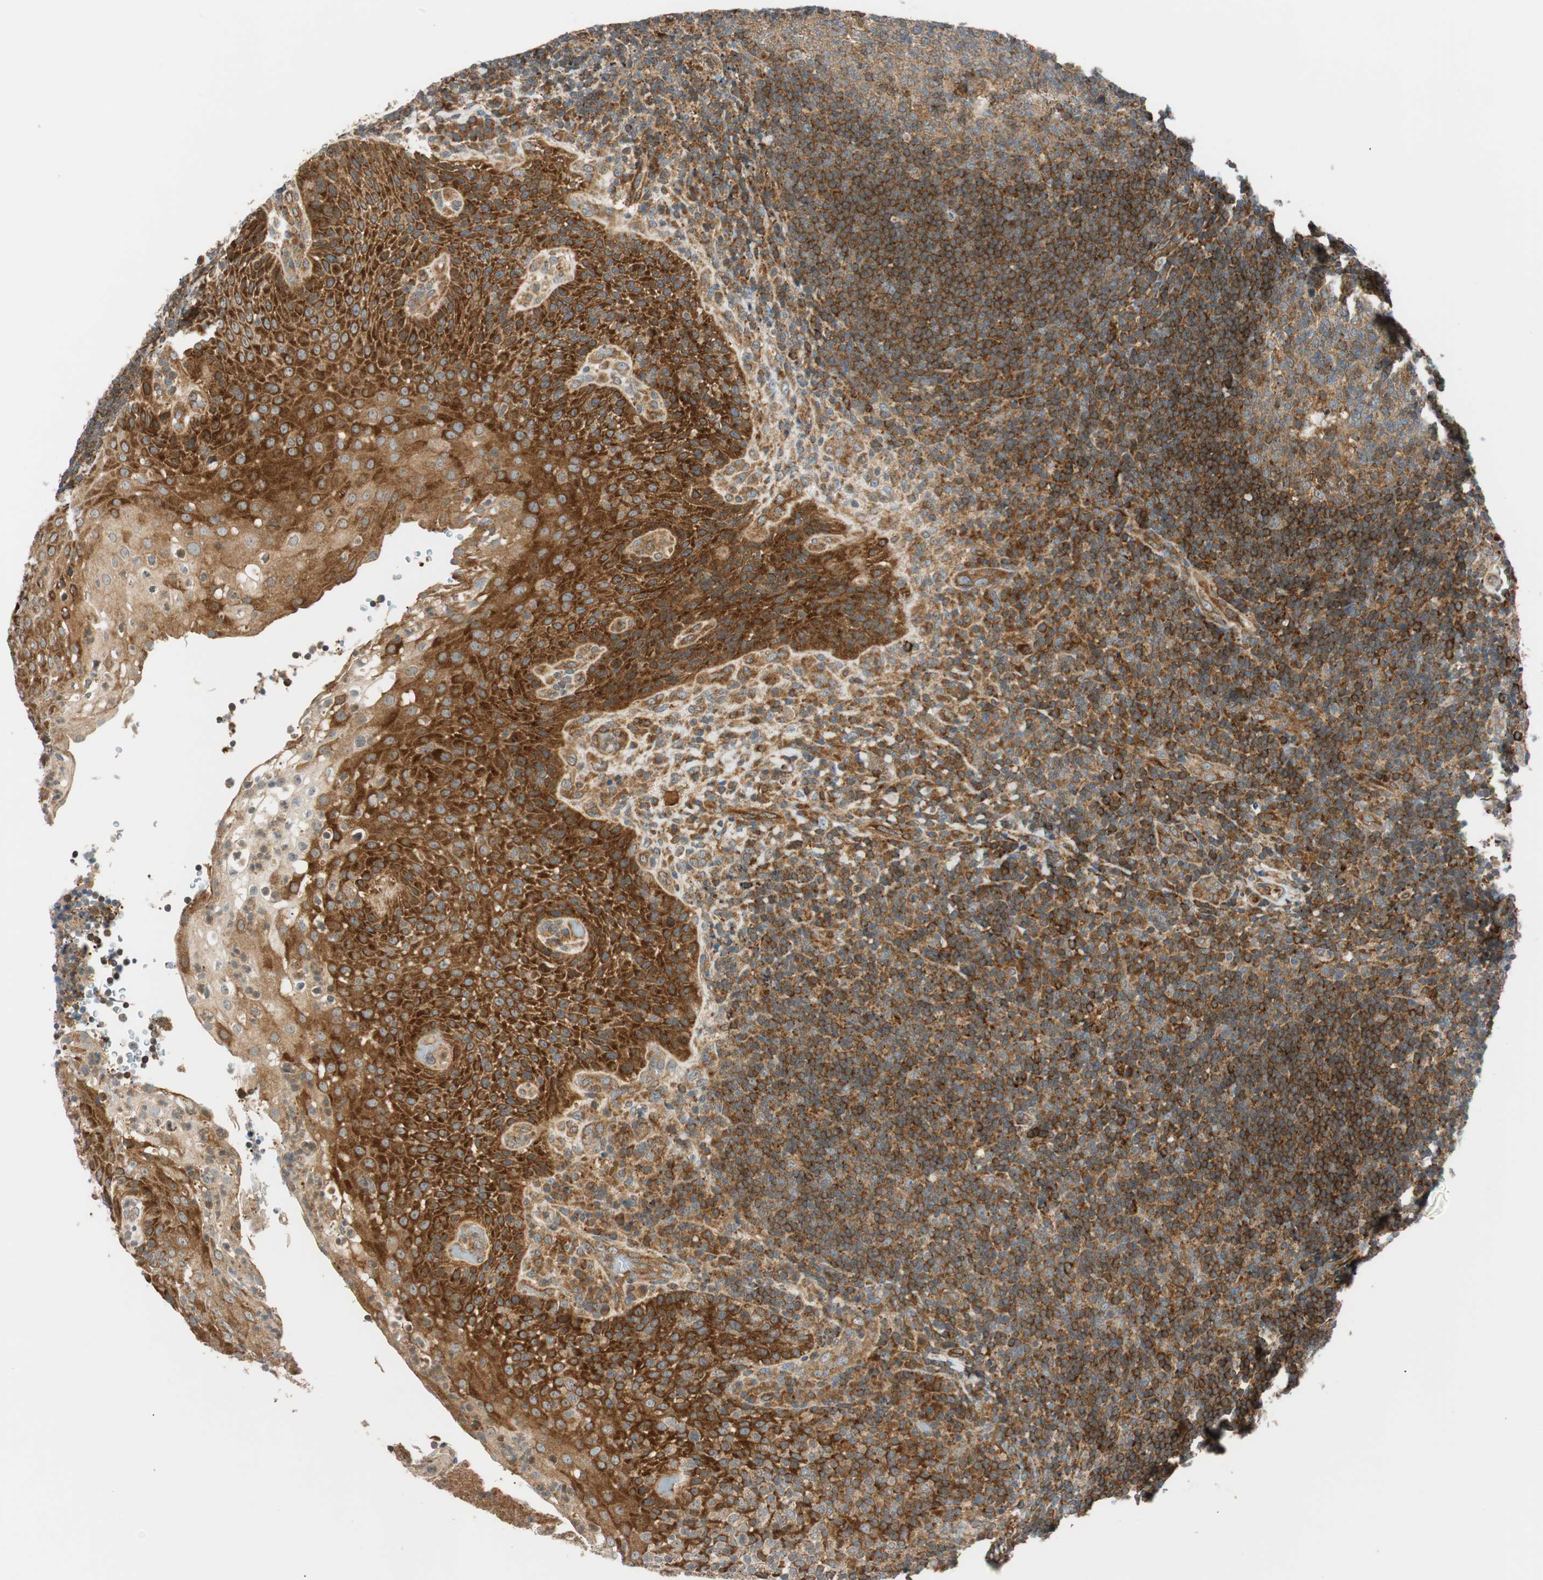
{"staining": {"intensity": "strong", "quantity": ">75%", "location": "cytoplasmic/membranous"}, "tissue": "lymphoma", "cell_type": "Tumor cells", "image_type": "cancer", "snomed": [{"axis": "morphology", "description": "Malignant lymphoma, non-Hodgkin's type, High grade"}, {"axis": "topography", "description": "Tonsil"}], "caption": "The micrograph reveals immunohistochemical staining of malignant lymphoma, non-Hodgkin's type (high-grade). There is strong cytoplasmic/membranous staining is appreciated in approximately >75% of tumor cells.", "gene": "ABI1", "patient": {"sex": "female", "age": 36}}